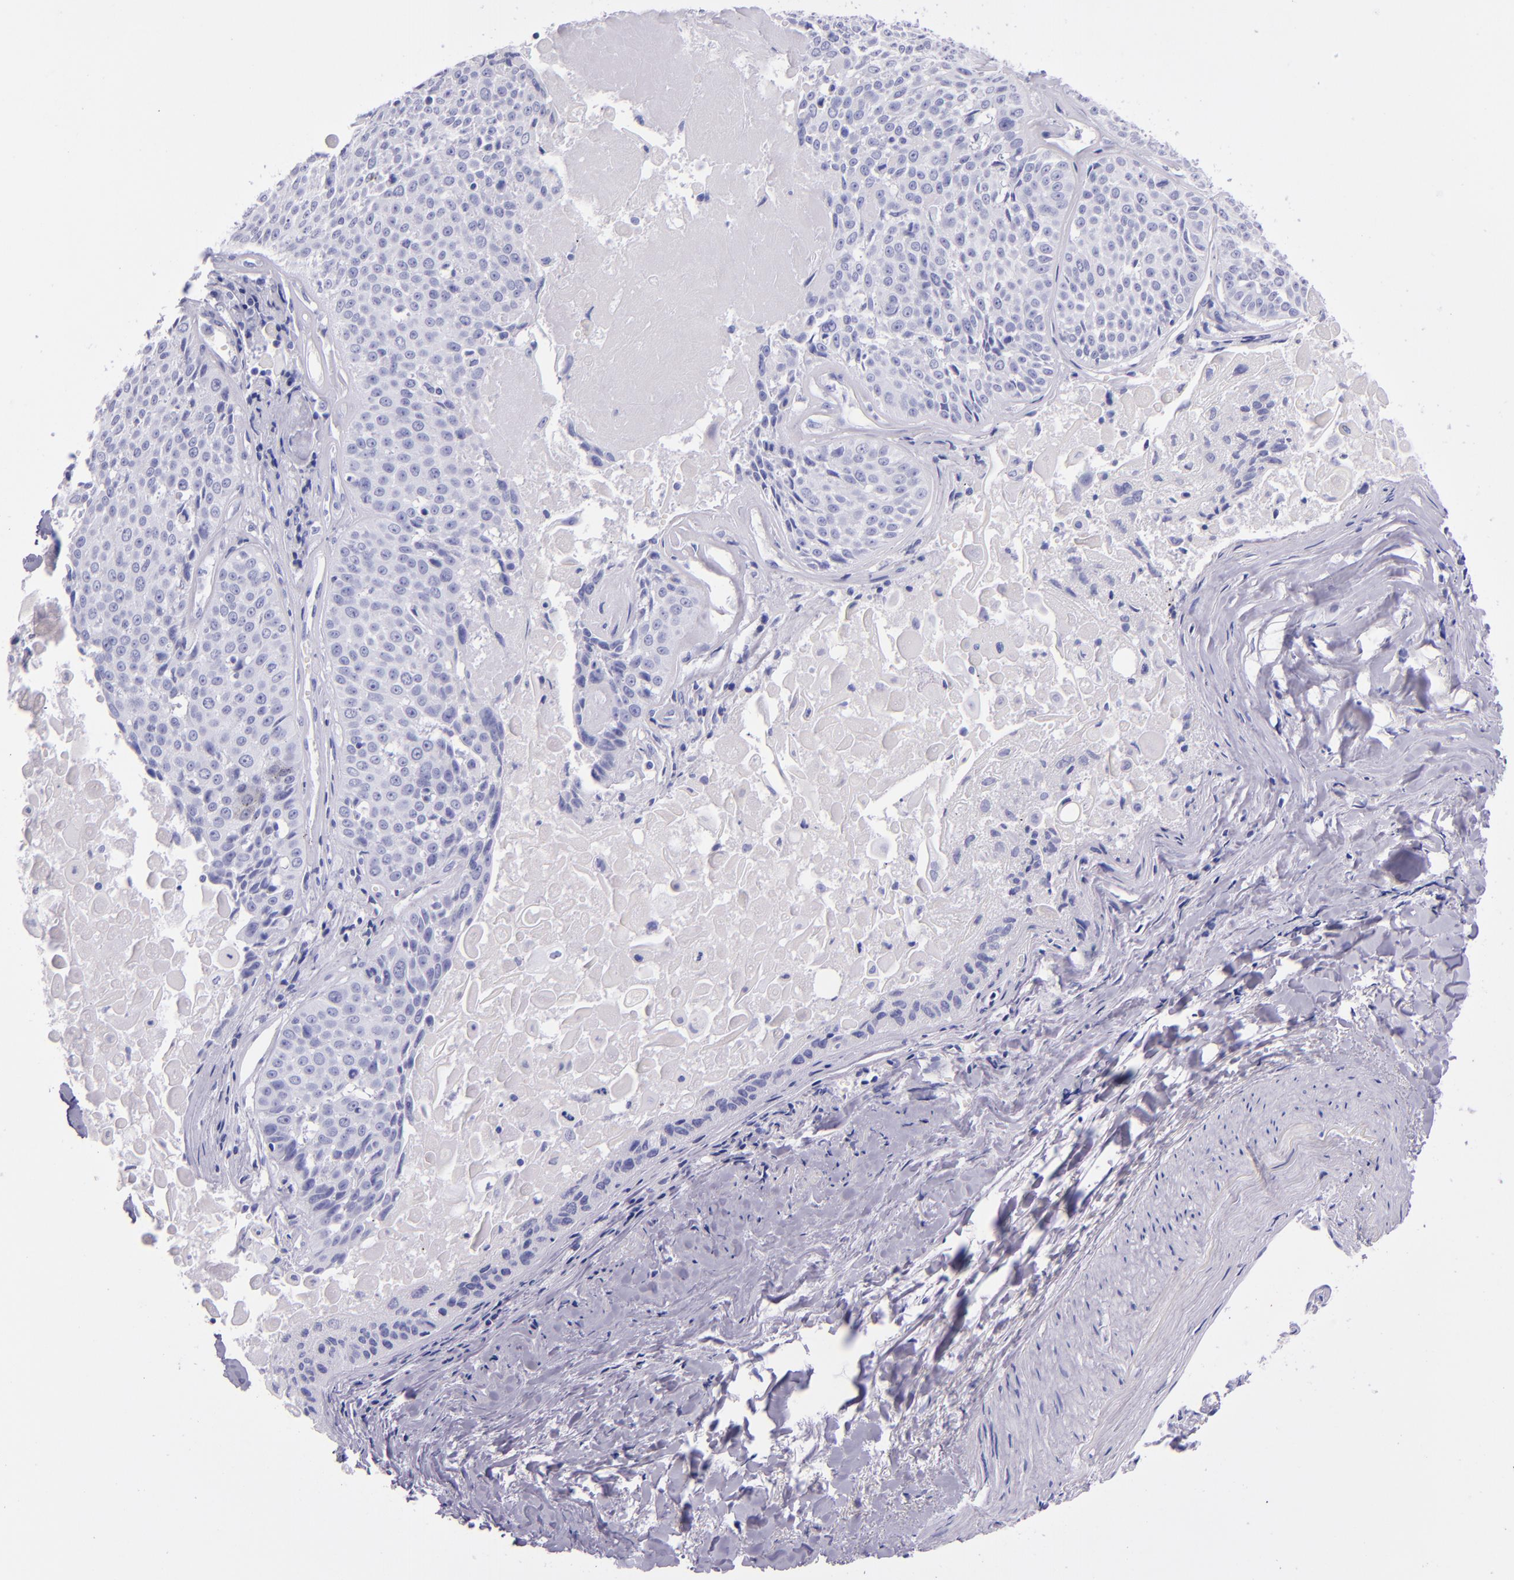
{"staining": {"intensity": "negative", "quantity": "none", "location": "none"}, "tissue": "lung cancer", "cell_type": "Tumor cells", "image_type": "cancer", "snomed": [{"axis": "morphology", "description": "Adenocarcinoma, NOS"}, {"axis": "topography", "description": "Lung"}], "caption": "Tumor cells are negative for protein expression in human lung cancer (adenocarcinoma).", "gene": "SFTPB", "patient": {"sex": "male", "age": 60}}